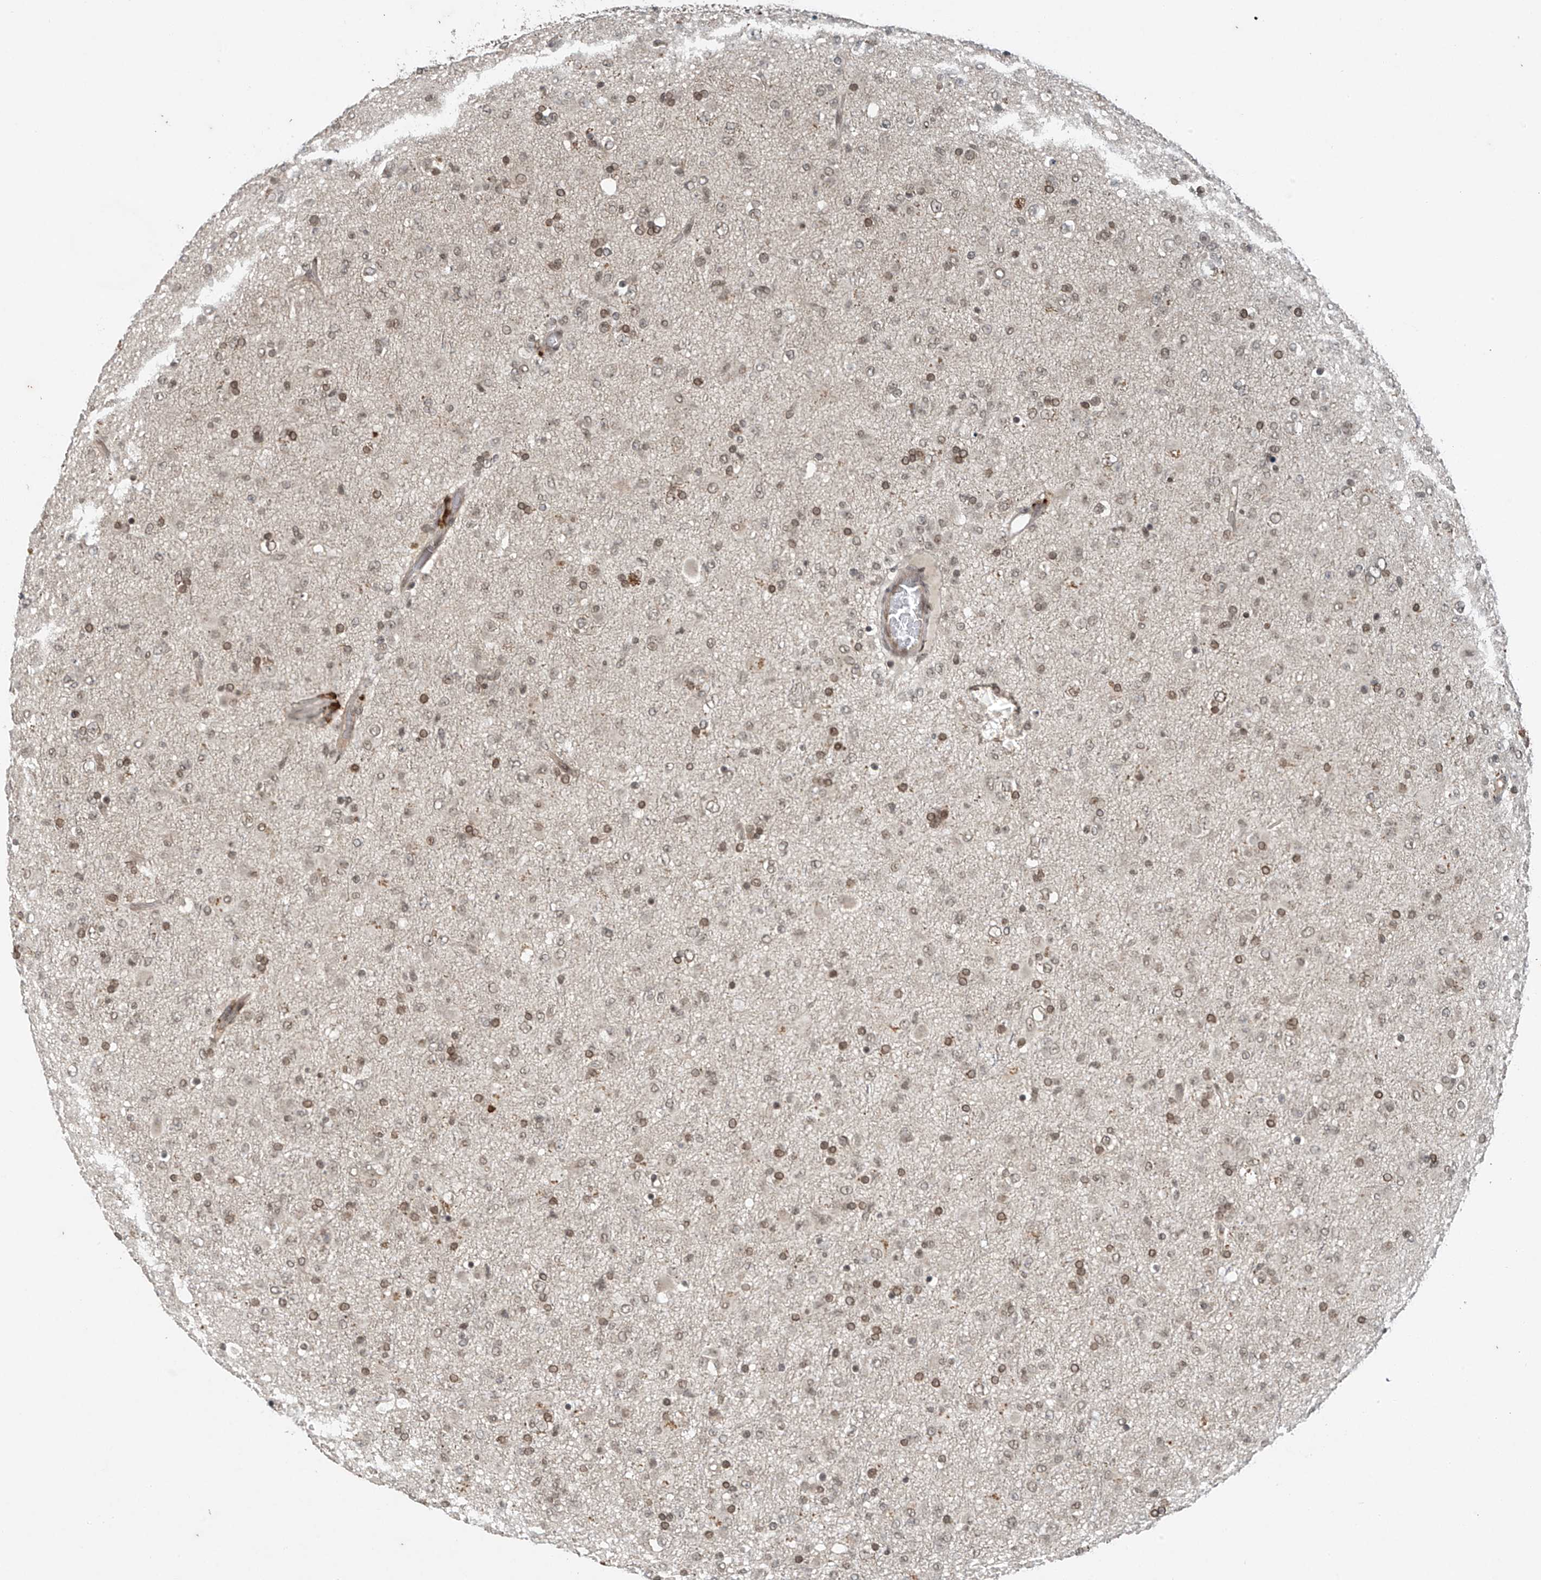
{"staining": {"intensity": "moderate", "quantity": ">75%", "location": "nuclear"}, "tissue": "glioma", "cell_type": "Tumor cells", "image_type": "cancer", "snomed": [{"axis": "morphology", "description": "Glioma, malignant, Low grade"}, {"axis": "topography", "description": "Brain"}], "caption": "Immunohistochemistry photomicrograph of neoplastic tissue: human low-grade glioma (malignant) stained using immunohistochemistry (IHC) demonstrates medium levels of moderate protein expression localized specifically in the nuclear of tumor cells, appearing as a nuclear brown color.", "gene": "TAF8", "patient": {"sex": "male", "age": 65}}